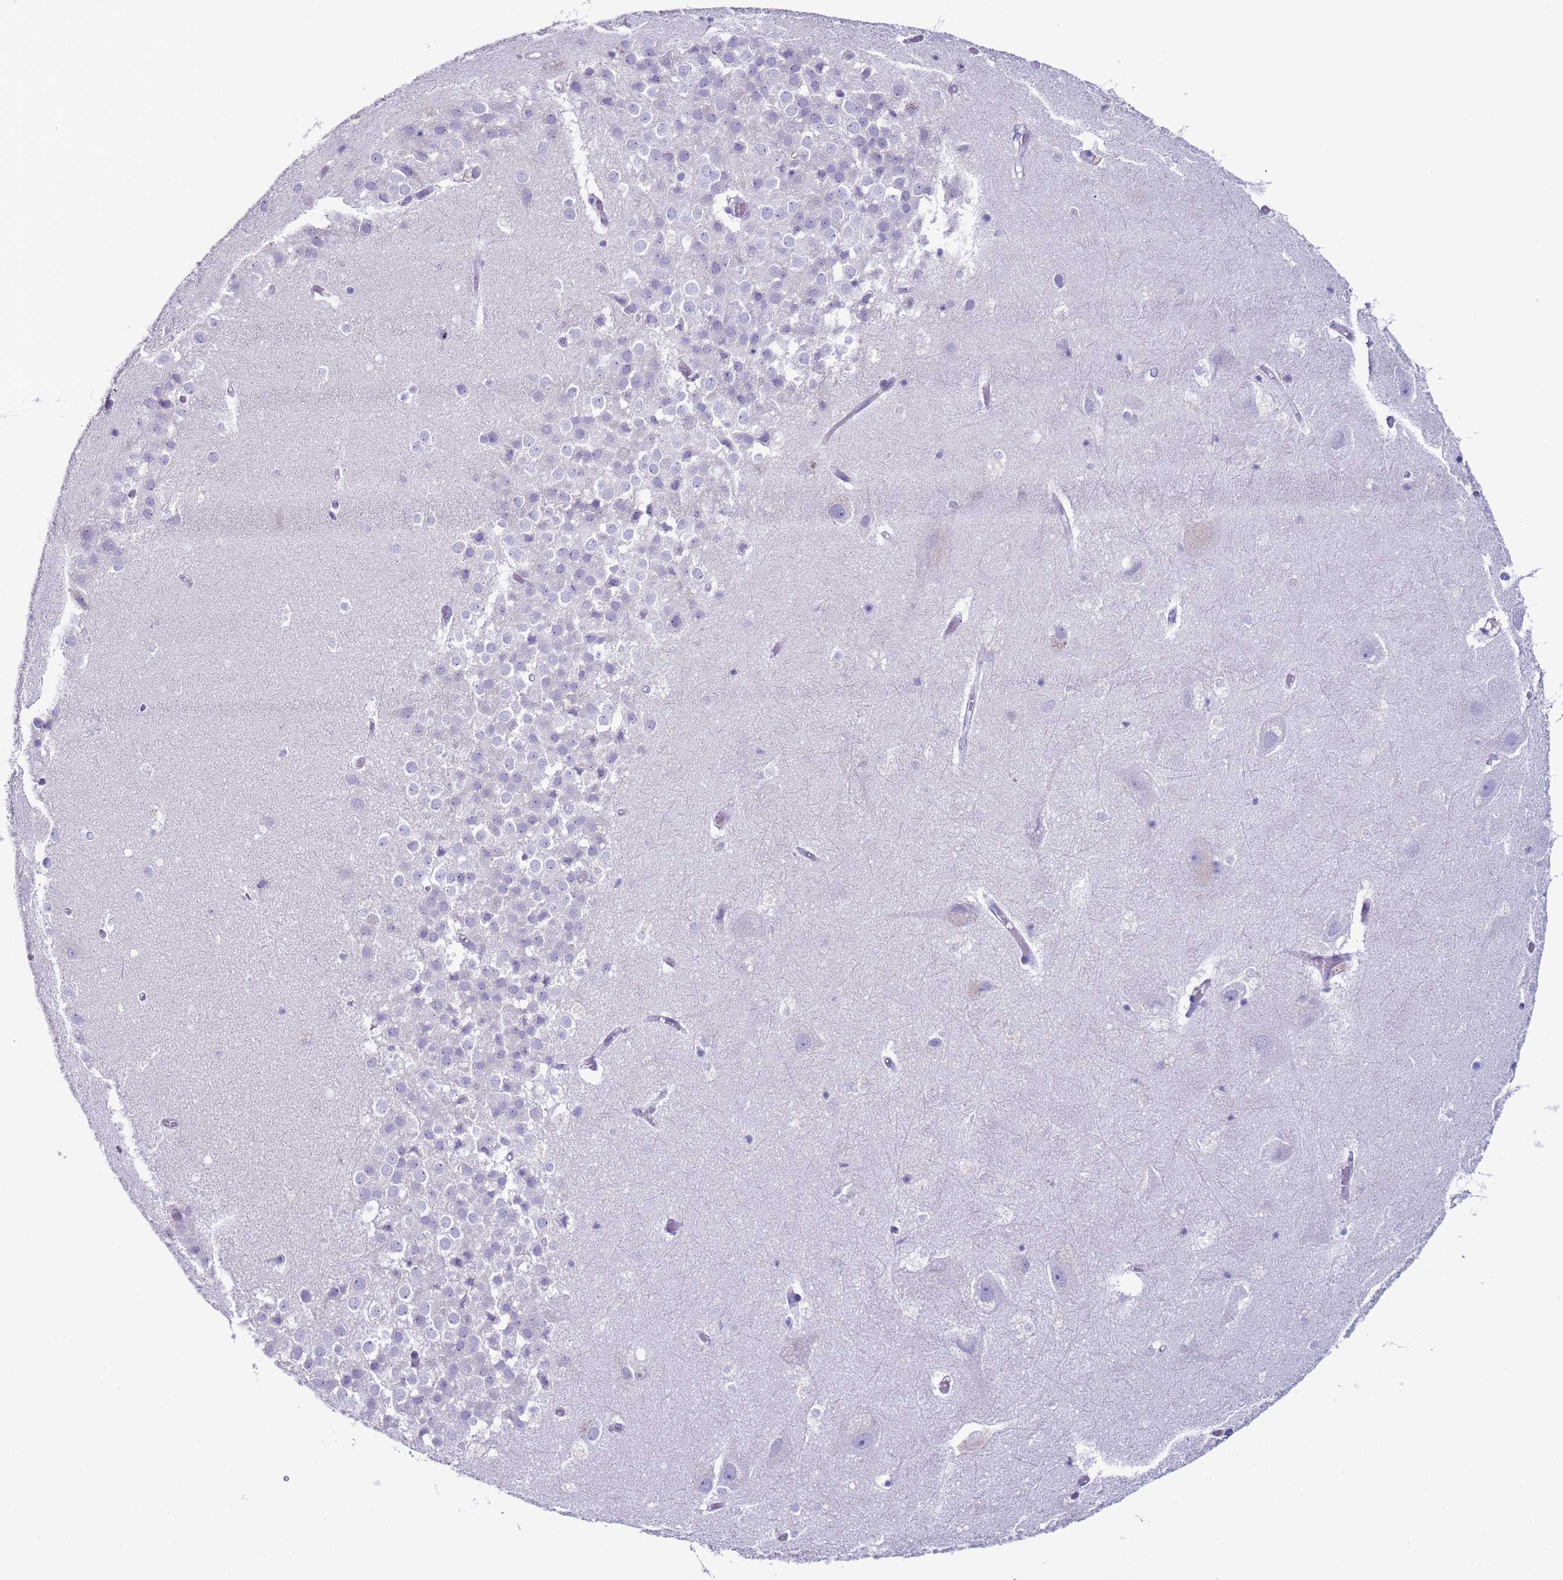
{"staining": {"intensity": "negative", "quantity": "none", "location": "none"}, "tissue": "hippocampus", "cell_type": "Glial cells", "image_type": "normal", "snomed": [{"axis": "morphology", "description": "Normal tissue, NOS"}, {"axis": "topography", "description": "Hippocampus"}], "caption": "Immunohistochemistry photomicrograph of normal hippocampus stained for a protein (brown), which demonstrates no positivity in glial cells. Nuclei are stained in blue.", "gene": "NPAP1", "patient": {"sex": "female", "age": 52}}